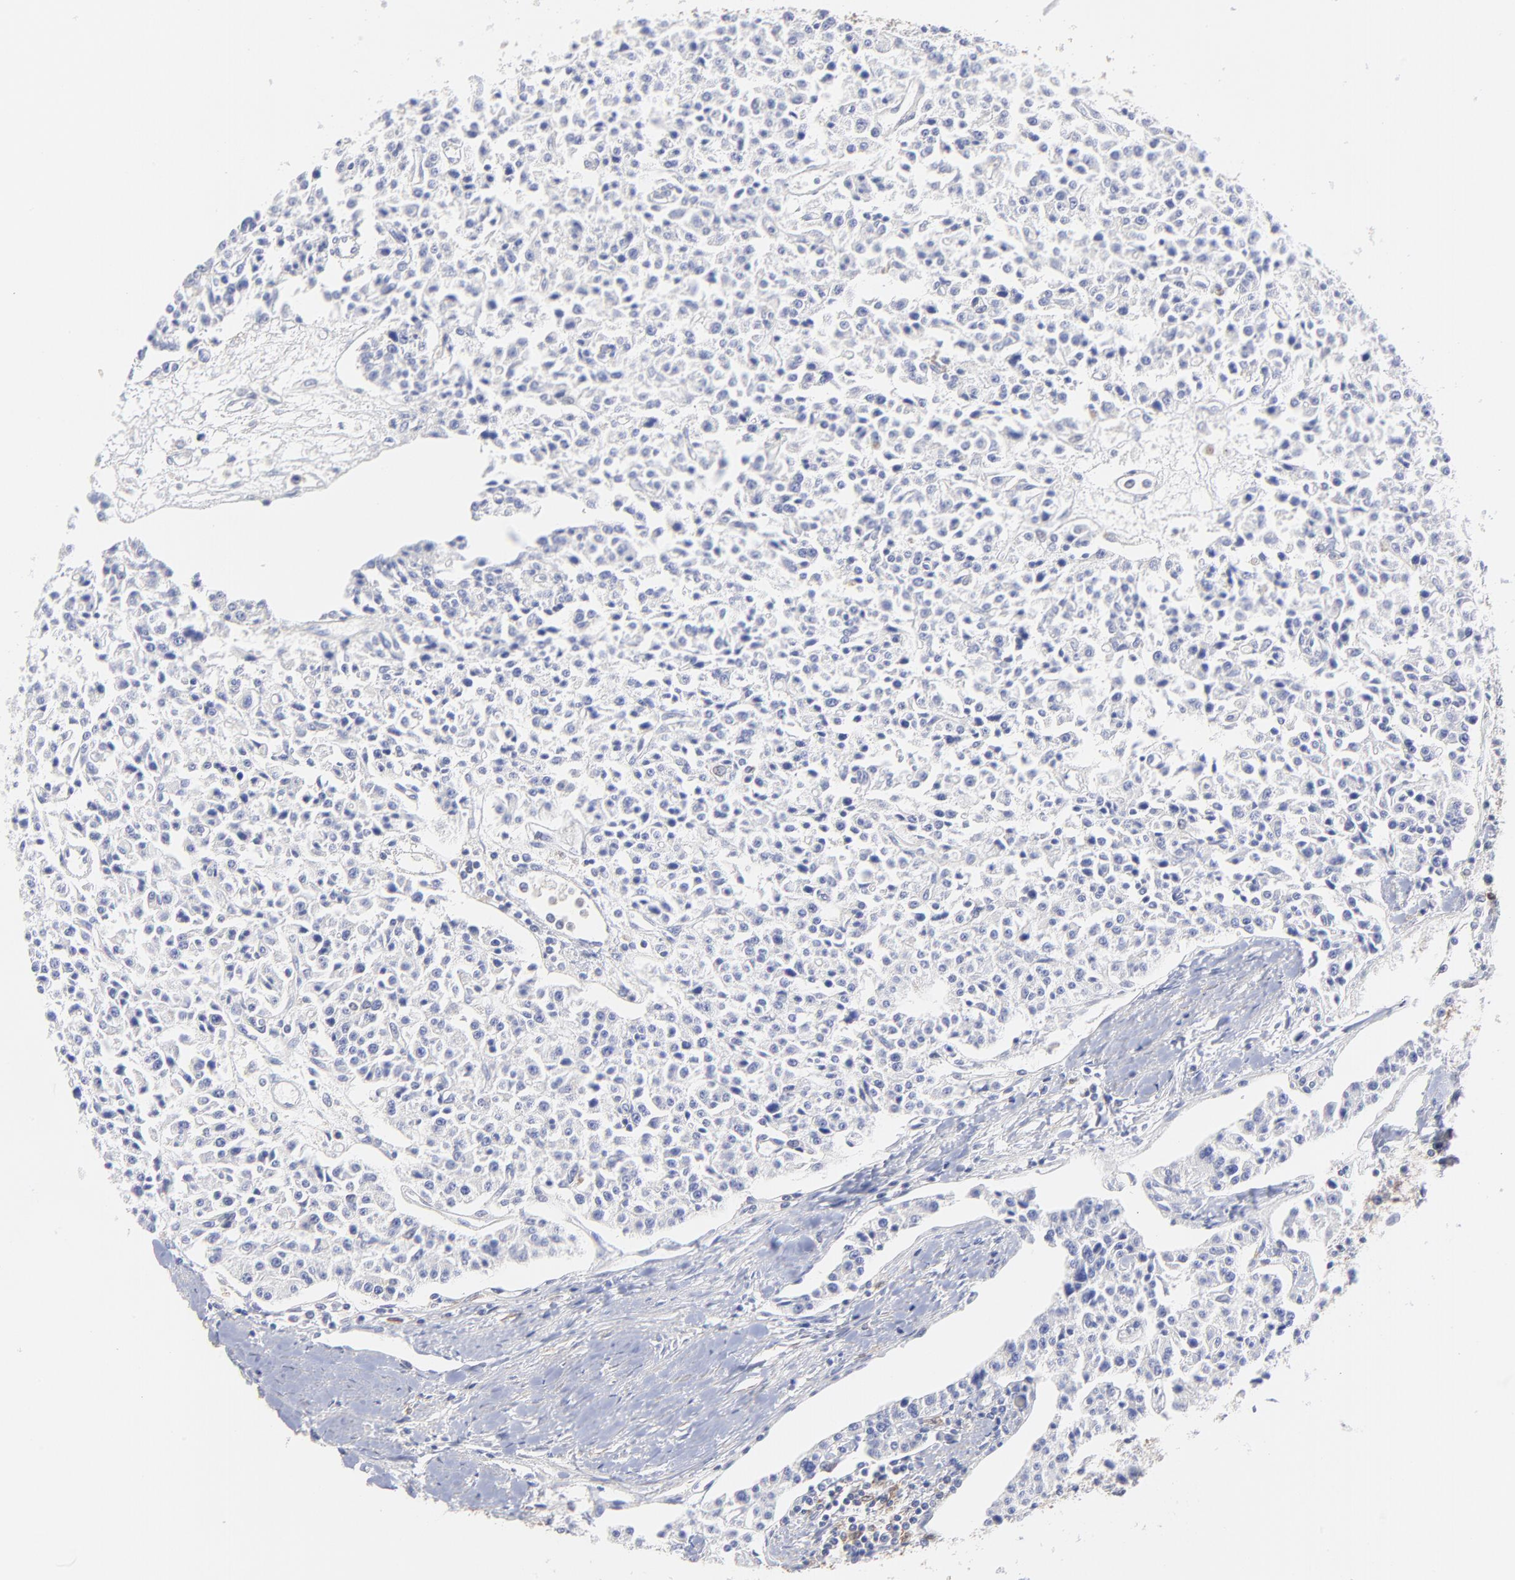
{"staining": {"intensity": "negative", "quantity": "none", "location": "none"}, "tissue": "carcinoid", "cell_type": "Tumor cells", "image_type": "cancer", "snomed": [{"axis": "morphology", "description": "Carcinoid, malignant, NOS"}, {"axis": "topography", "description": "Stomach"}], "caption": "Tumor cells show no significant protein positivity in carcinoid (malignant).", "gene": "DCTPP1", "patient": {"sex": "female", "age": 76}}